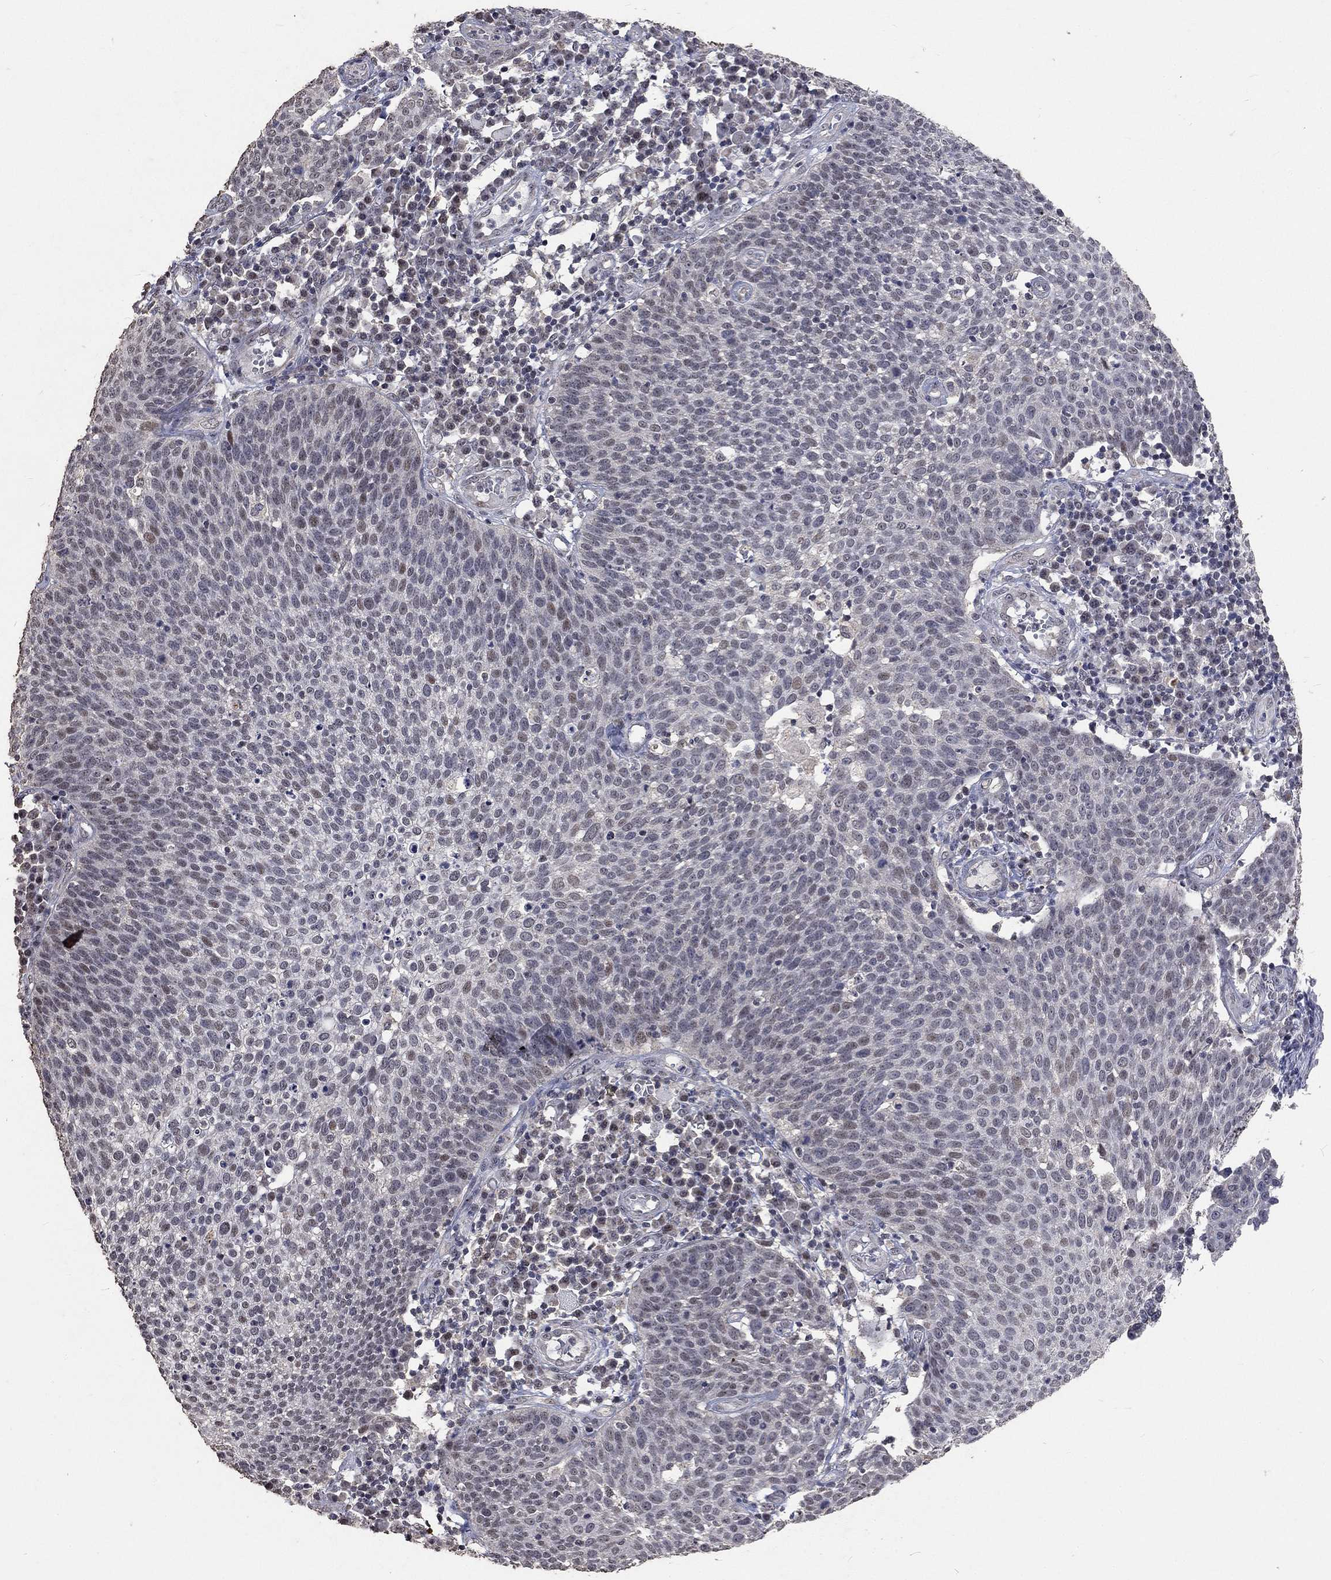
{"staining": {"intensity": "negative", "quantity": "none", "location": "none"}, "tissue": "cervical cancer", "cell_type": "Tumor cells", "image_type": "cancer", "snomed": [{"axis": "morphology", "description": "Squamous cell carcinoma, NOS"}, {"axis": "topography", "description": "Cervix"}], "caption": "IHC micrograph of cervical cancer (squamous cell carcinoma) stained for a protein (brown), which displays no staining in tumor cells.", "gene": "SPATA33", "patient": {"sex": "female", "age": 34}}